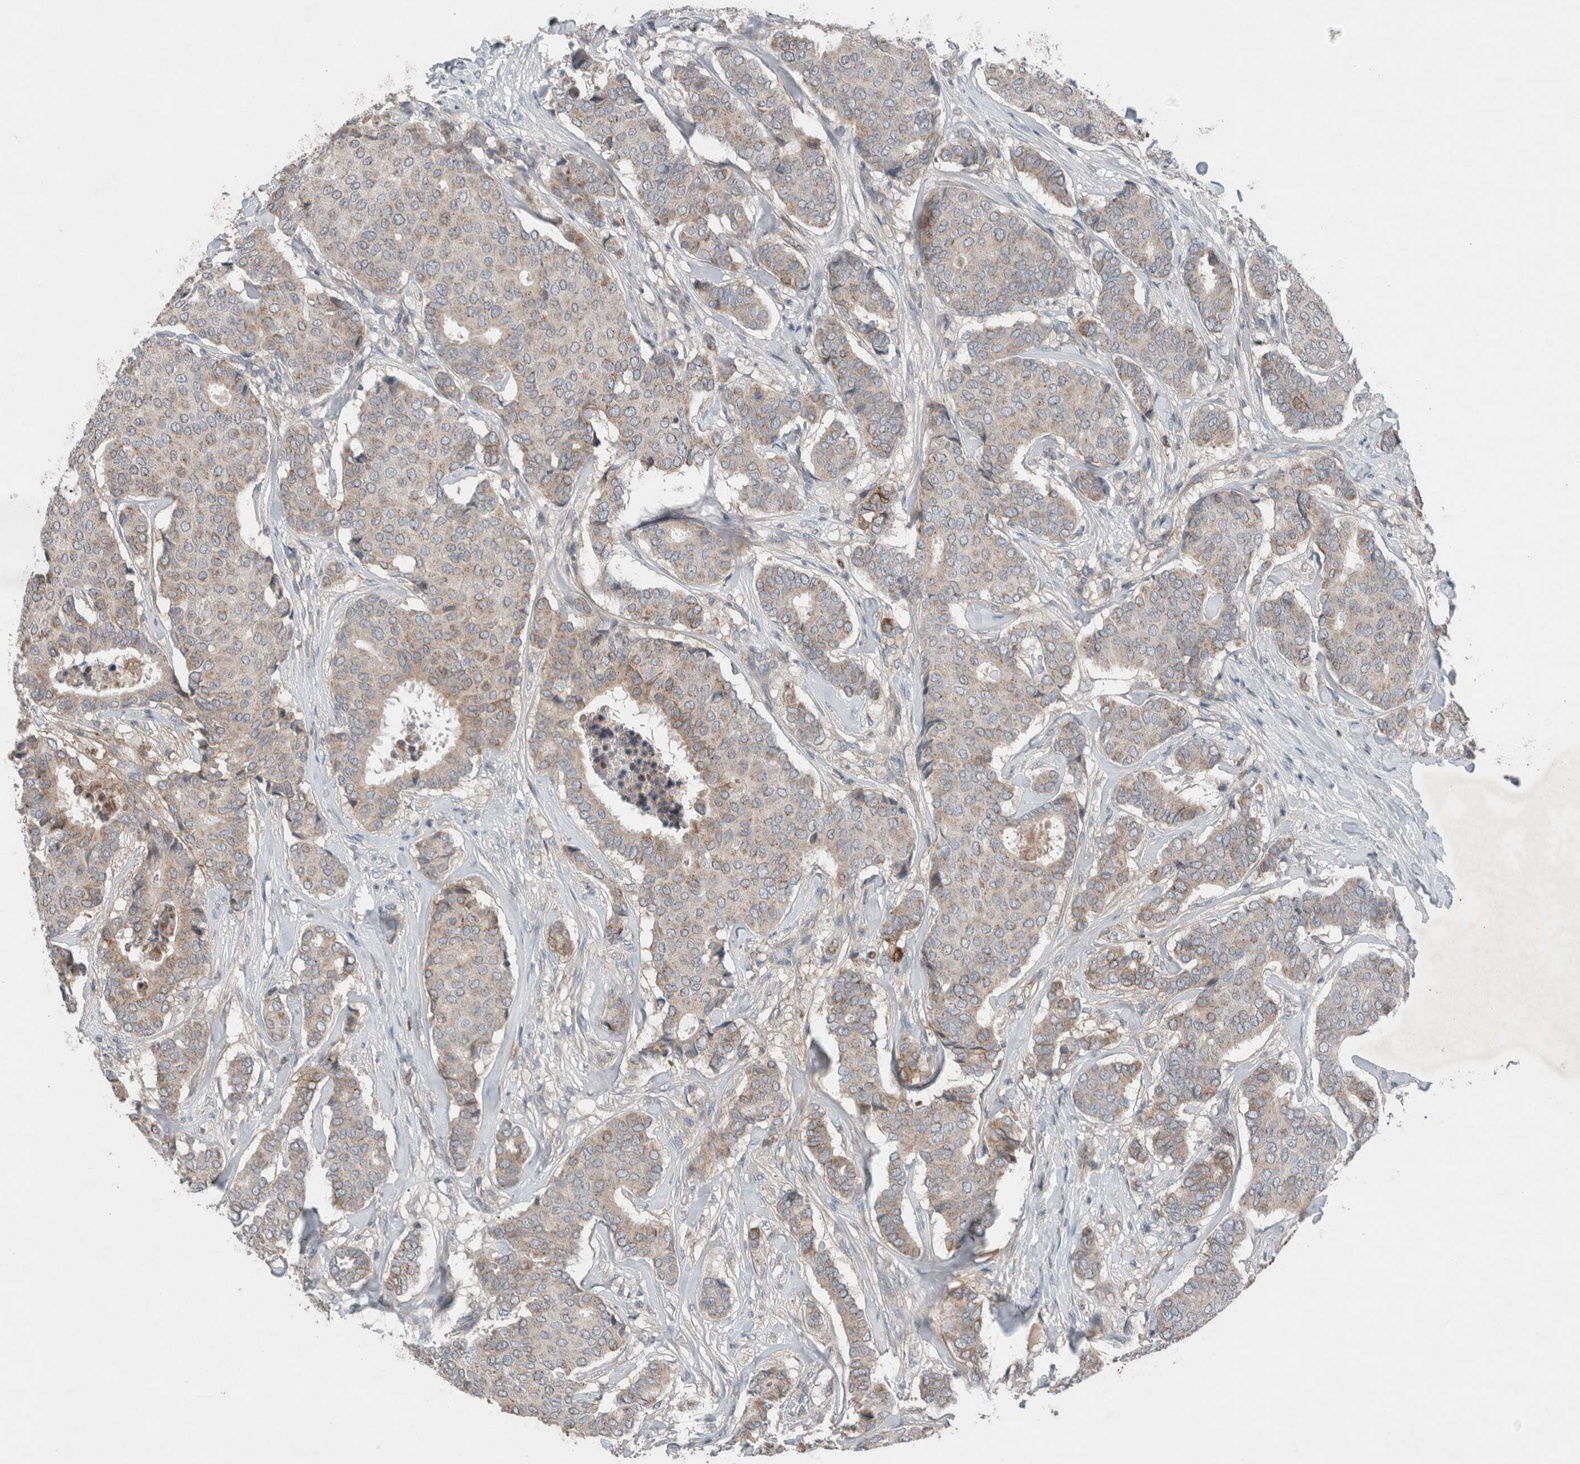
{"staining": {"intensity": "moderate", "quantity": "<25%", "location": "cytoplasmic/membranous"}, "tissue": "breast cancer", "cell_type": "Tumor cells", "image_type": "cancer", "snomed": [{"axis": "morphology", "description": "Duct carcinoma"}, {"axis": "topography", "description": "Breast"}], "caption": "Immunohistochemistry (DAB (3,3'-diaminobenzidine)) staining of intraductal carcinoma (breast) displays moderate cytoplasmic/membranous protein expression in approximately <25% of tumor cells. The protein of interest is shown in brown color, while the nuclei are stained blue.", "gene": "UGCG", "patient": {"sex": "female", "age": 75}}